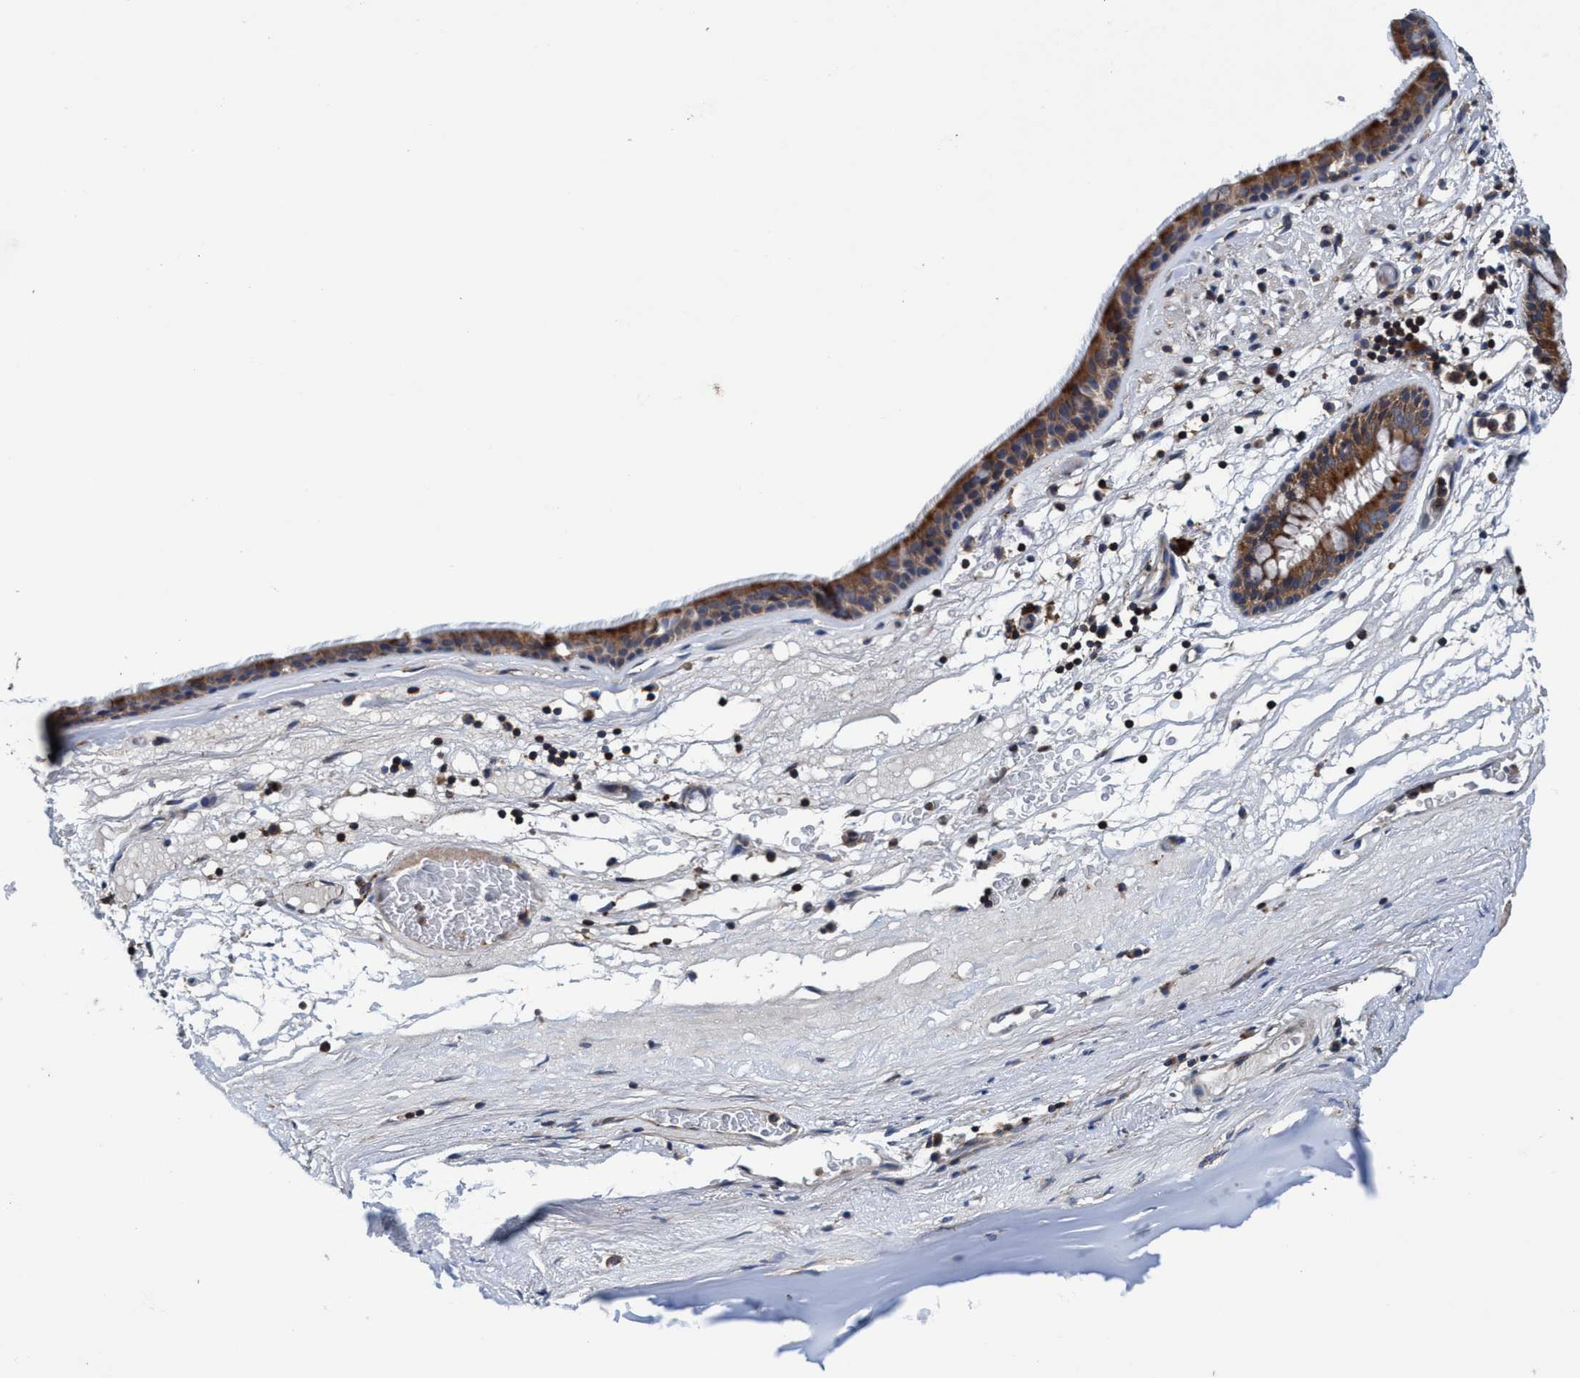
{"staining": {"intensity": "moderate", "quantity": ">75%", "location": "cytoplasmic/membranous"}, "tissue": "bronchus", "cell_type": "Respiratory epithelial cells", "image_type": "normal", "snomed": [{"axis": "morphology", "description": "Normal tissue, NOS"}, {"axis": "topography", "description": "Cartilage tissue"}], "caption": "Human bronchus stained for a protein (brown) demonstrates moderate cytoplasmic/membranous positive positivity in approximately >75% of respiratory epithelial cells.", "gene": "ENDOG", "patient": {"sex": "female", "age": 63}}